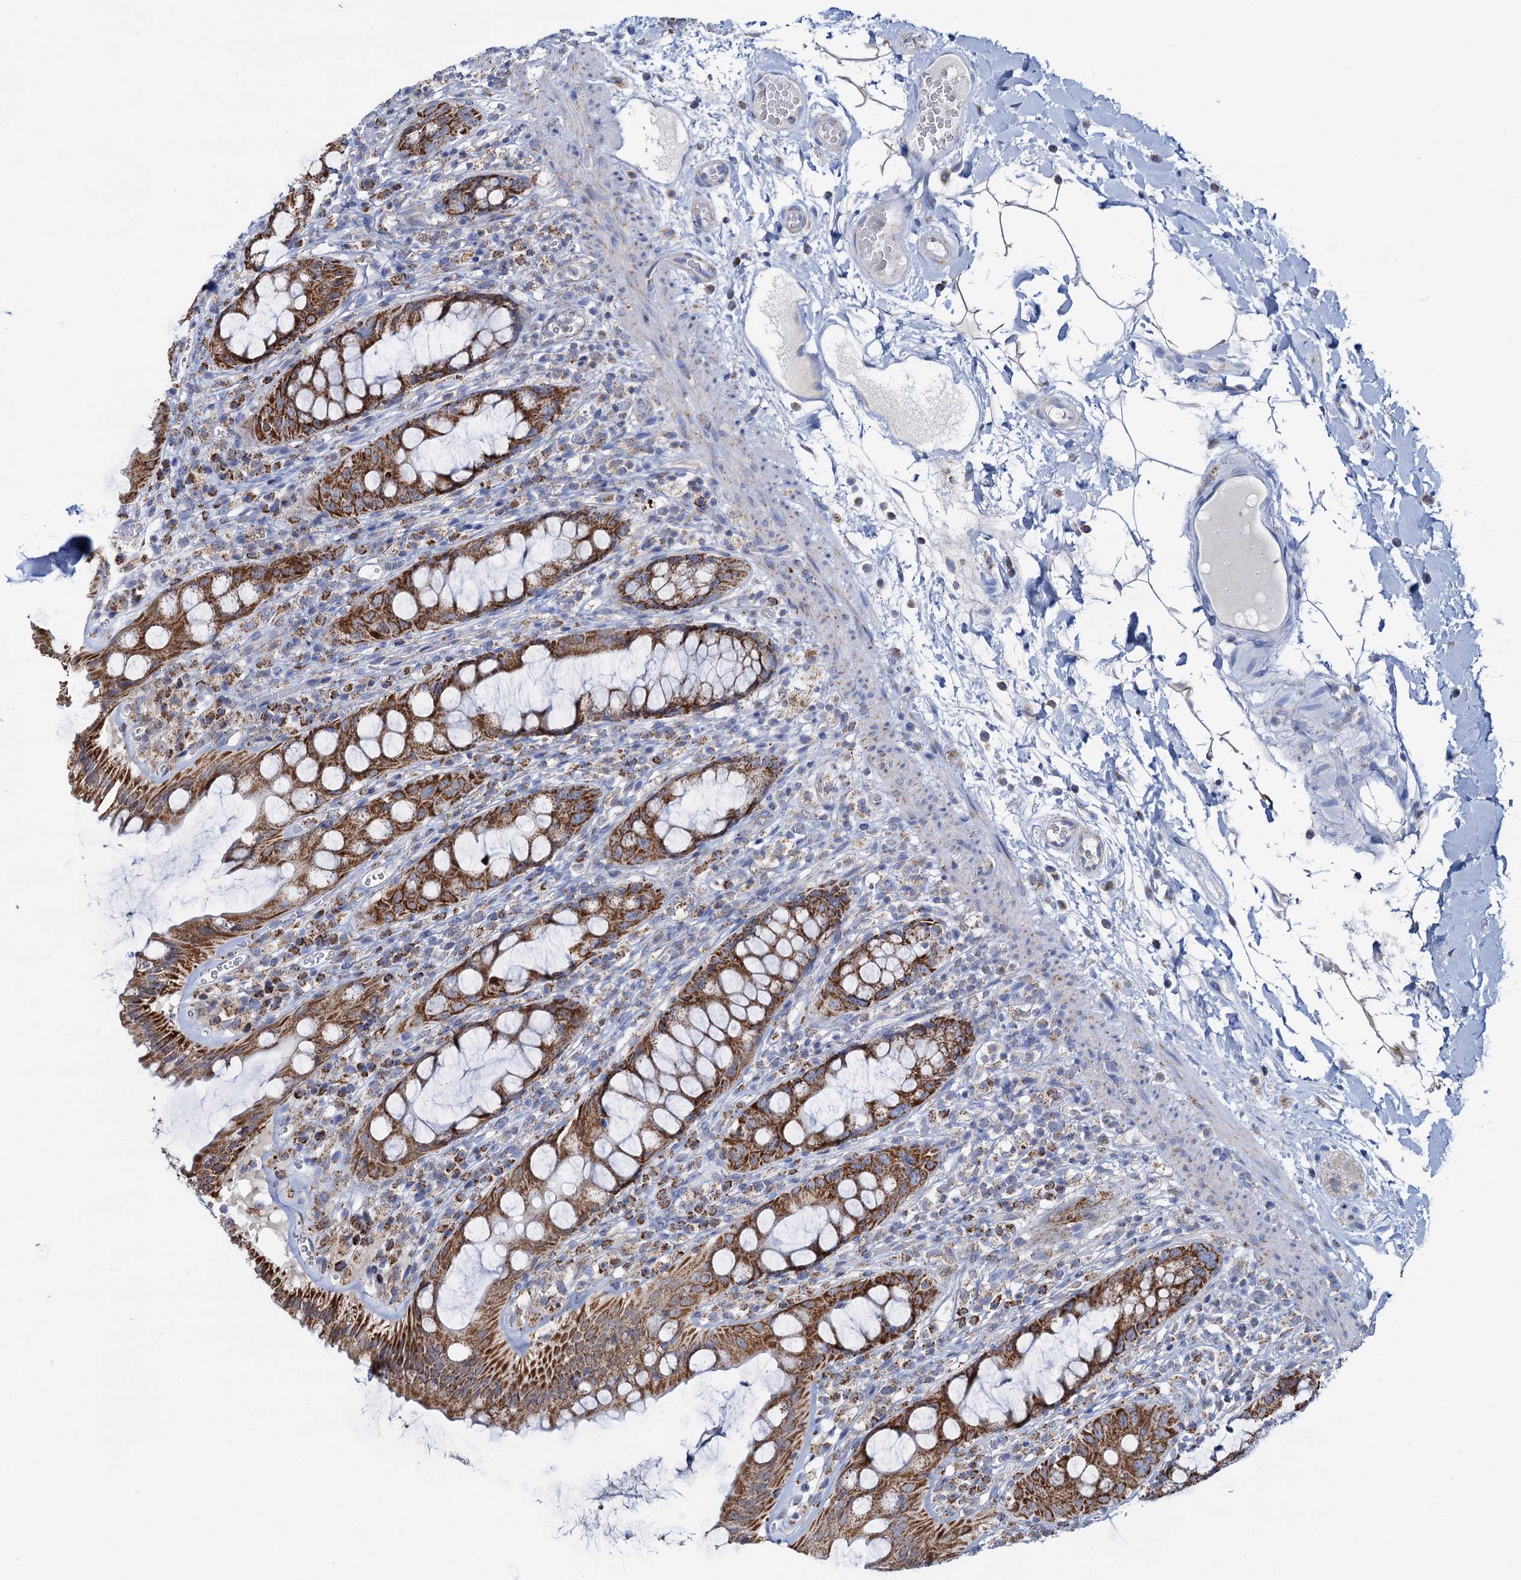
{"staining": {"intensity": "strong", "quantity": ">75%", "location": "cytoplasmic/membranous"}, "tissue": "rectum", "cell_type": "Glandular cells", "image_type": "normal", "snomed": [{"axis": "morphology", "description": "Normal tissue, NOS"}, {"axis": "topography", "description": "Rectum"}], "caption": "Normal rectum shows strong cytoplasmic/membranous staining in approximately >75% of glandular cells.", "gene": "C2CD3", "patient": {"sex": "female", "age": 57}}